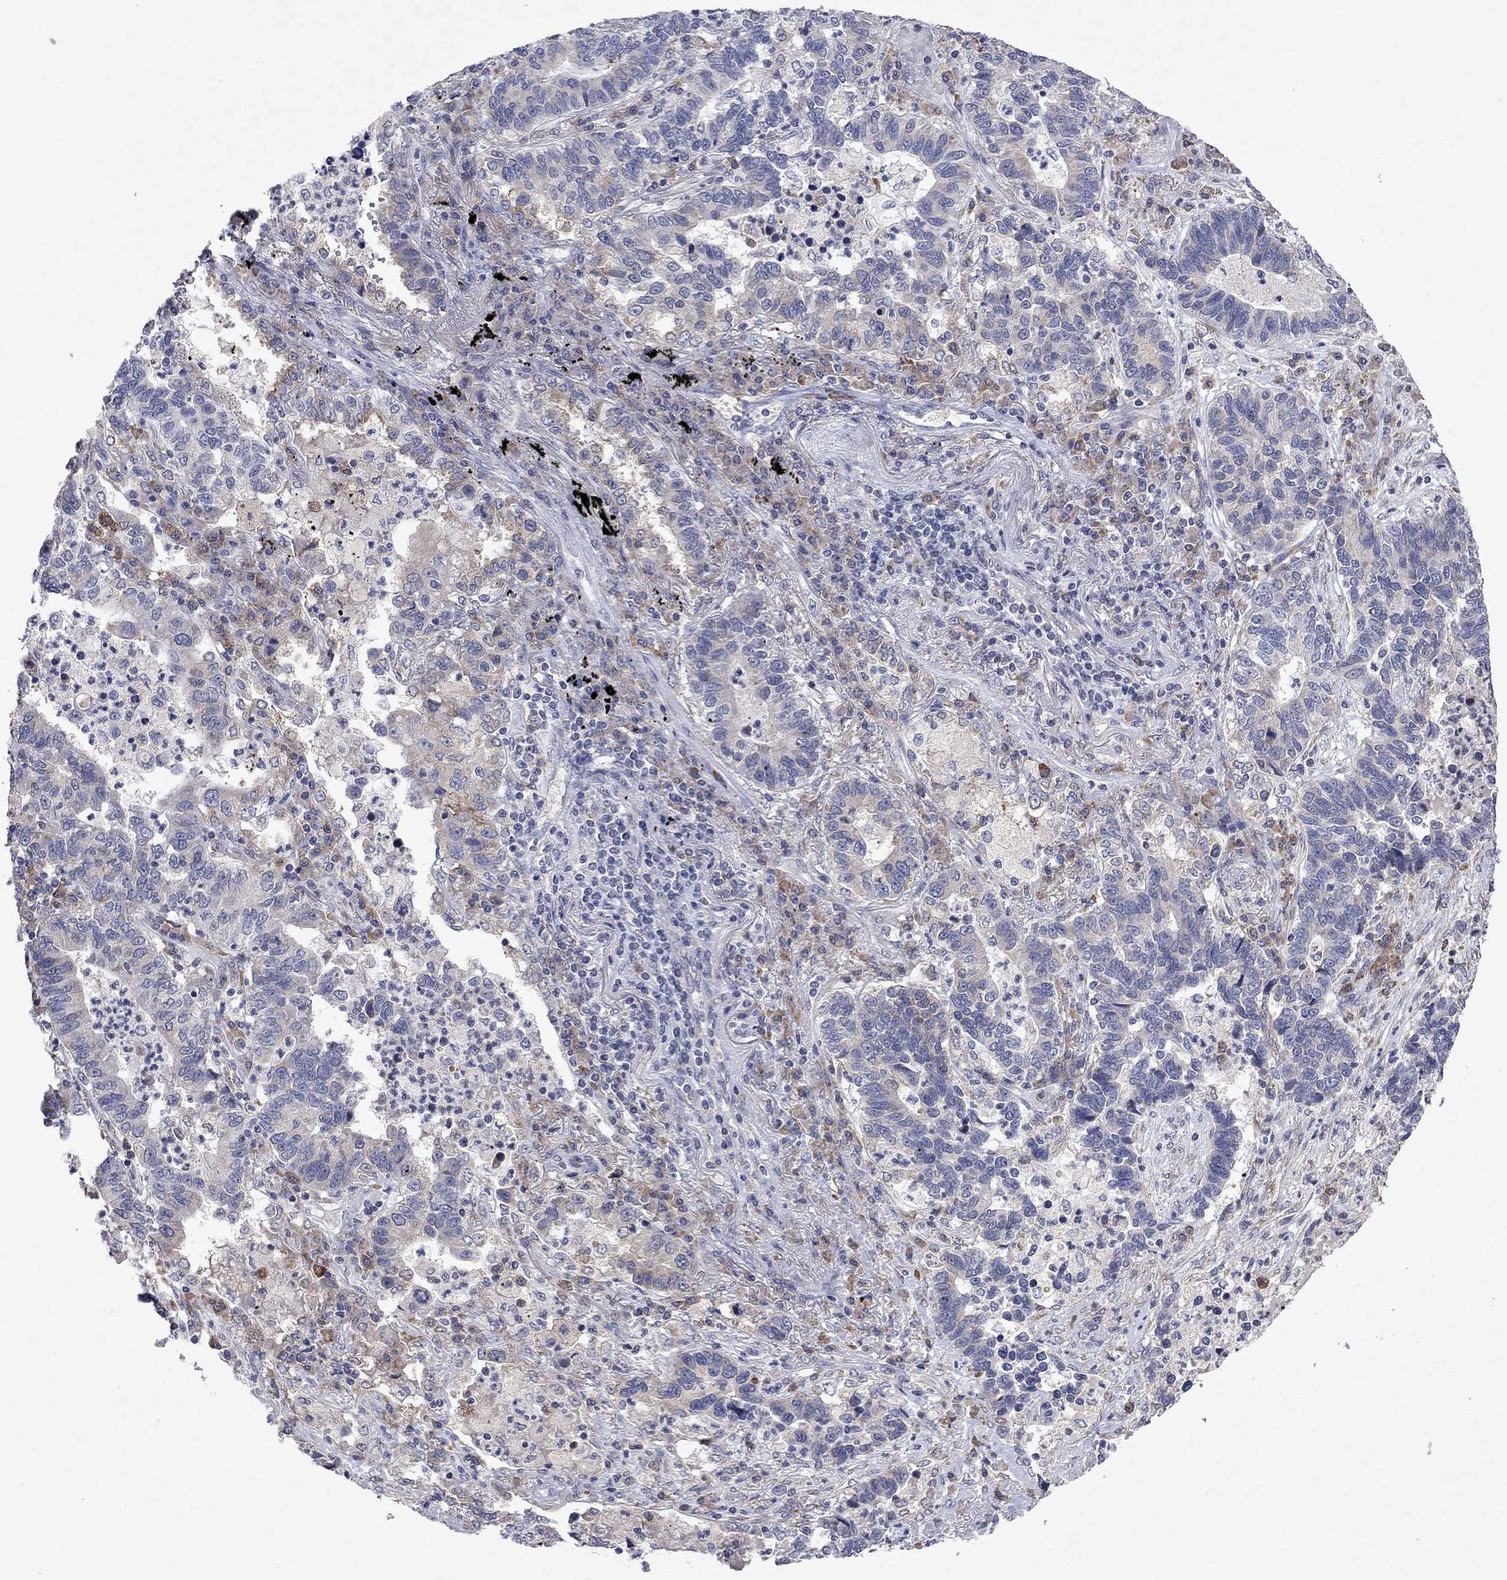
{"staining": {"intensity": "moderate", "quantity": "<25%", "location": "cytoplasmic/membranous"}, "tissue": "lung cancer", "cell_type": "Tumor cells", "image_type": "cancer", "snomed": [{"axis": "morphology", "description": "Adenocarcinoma, NOS"}, {"axis": "topography", "description": "Lung"}], "caption": "An image of human lung adenocarcinoma stained for a protein displays moderate cytoplasmic/membranous brown staining in tumor cells.", "gene": "TMEM97", "patient": {"sex": "female", "age": 57}}